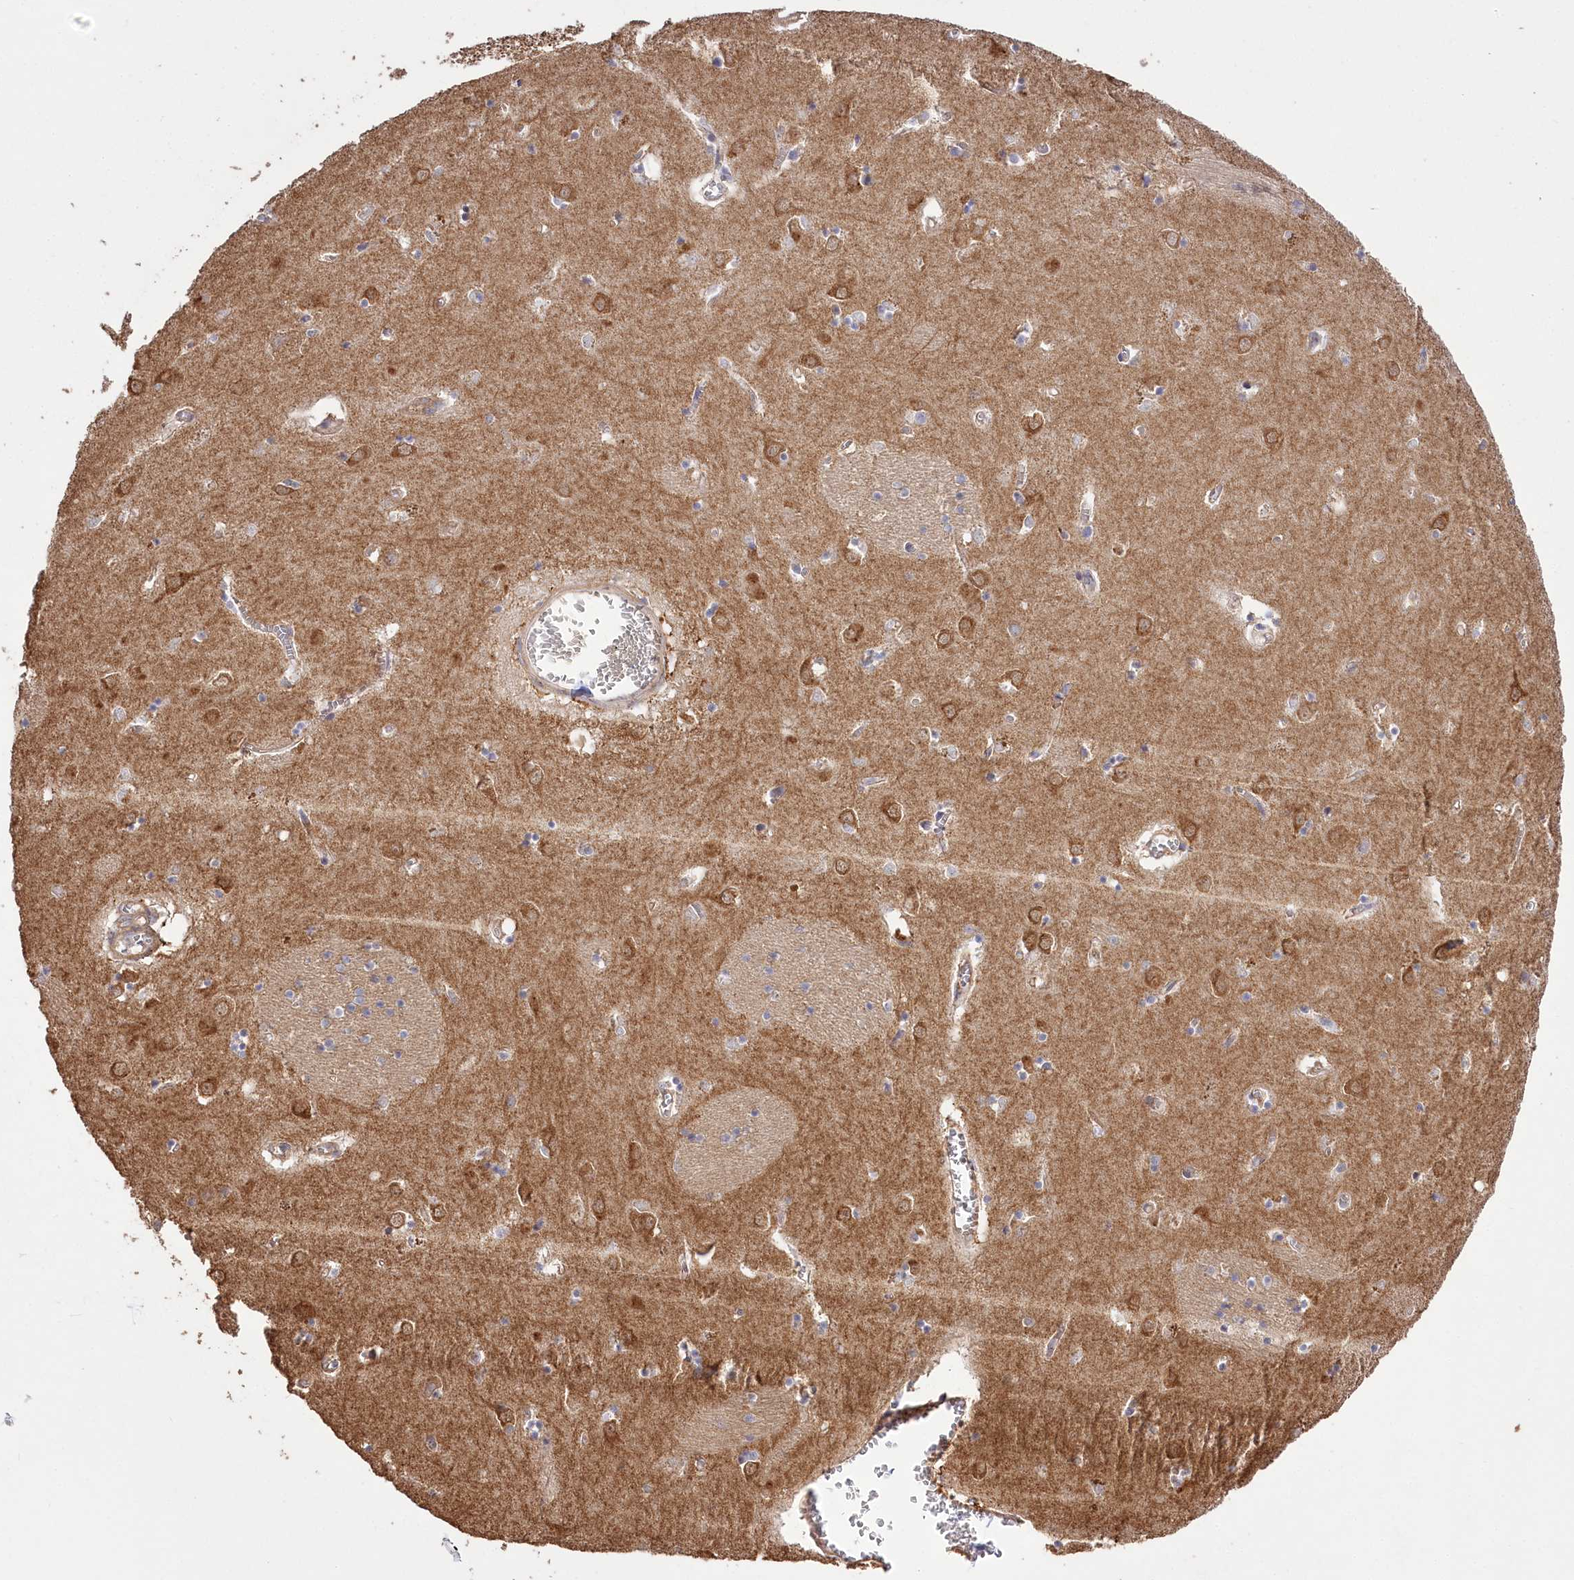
{"staining": {"intensity": "moderate", "quantity": "<25%", "location": "cytoplasmic/membranous"}, "tissue": "caudate", "cell_type": "Glial cells", "image_type": "normal", "snomed": [{"axis": "morphology", "description": "Normal tissue, NOS"}, {"axis": "topography", "description": "Lateral ventricle wall"}], "caption": "A low amount of moderate cytoplasmic/membranous positivity is seen in approximately <25% of glial cells in normal caudate.", "gene": "PRSS53", "patient": {"sex": "male", "age": 70}}